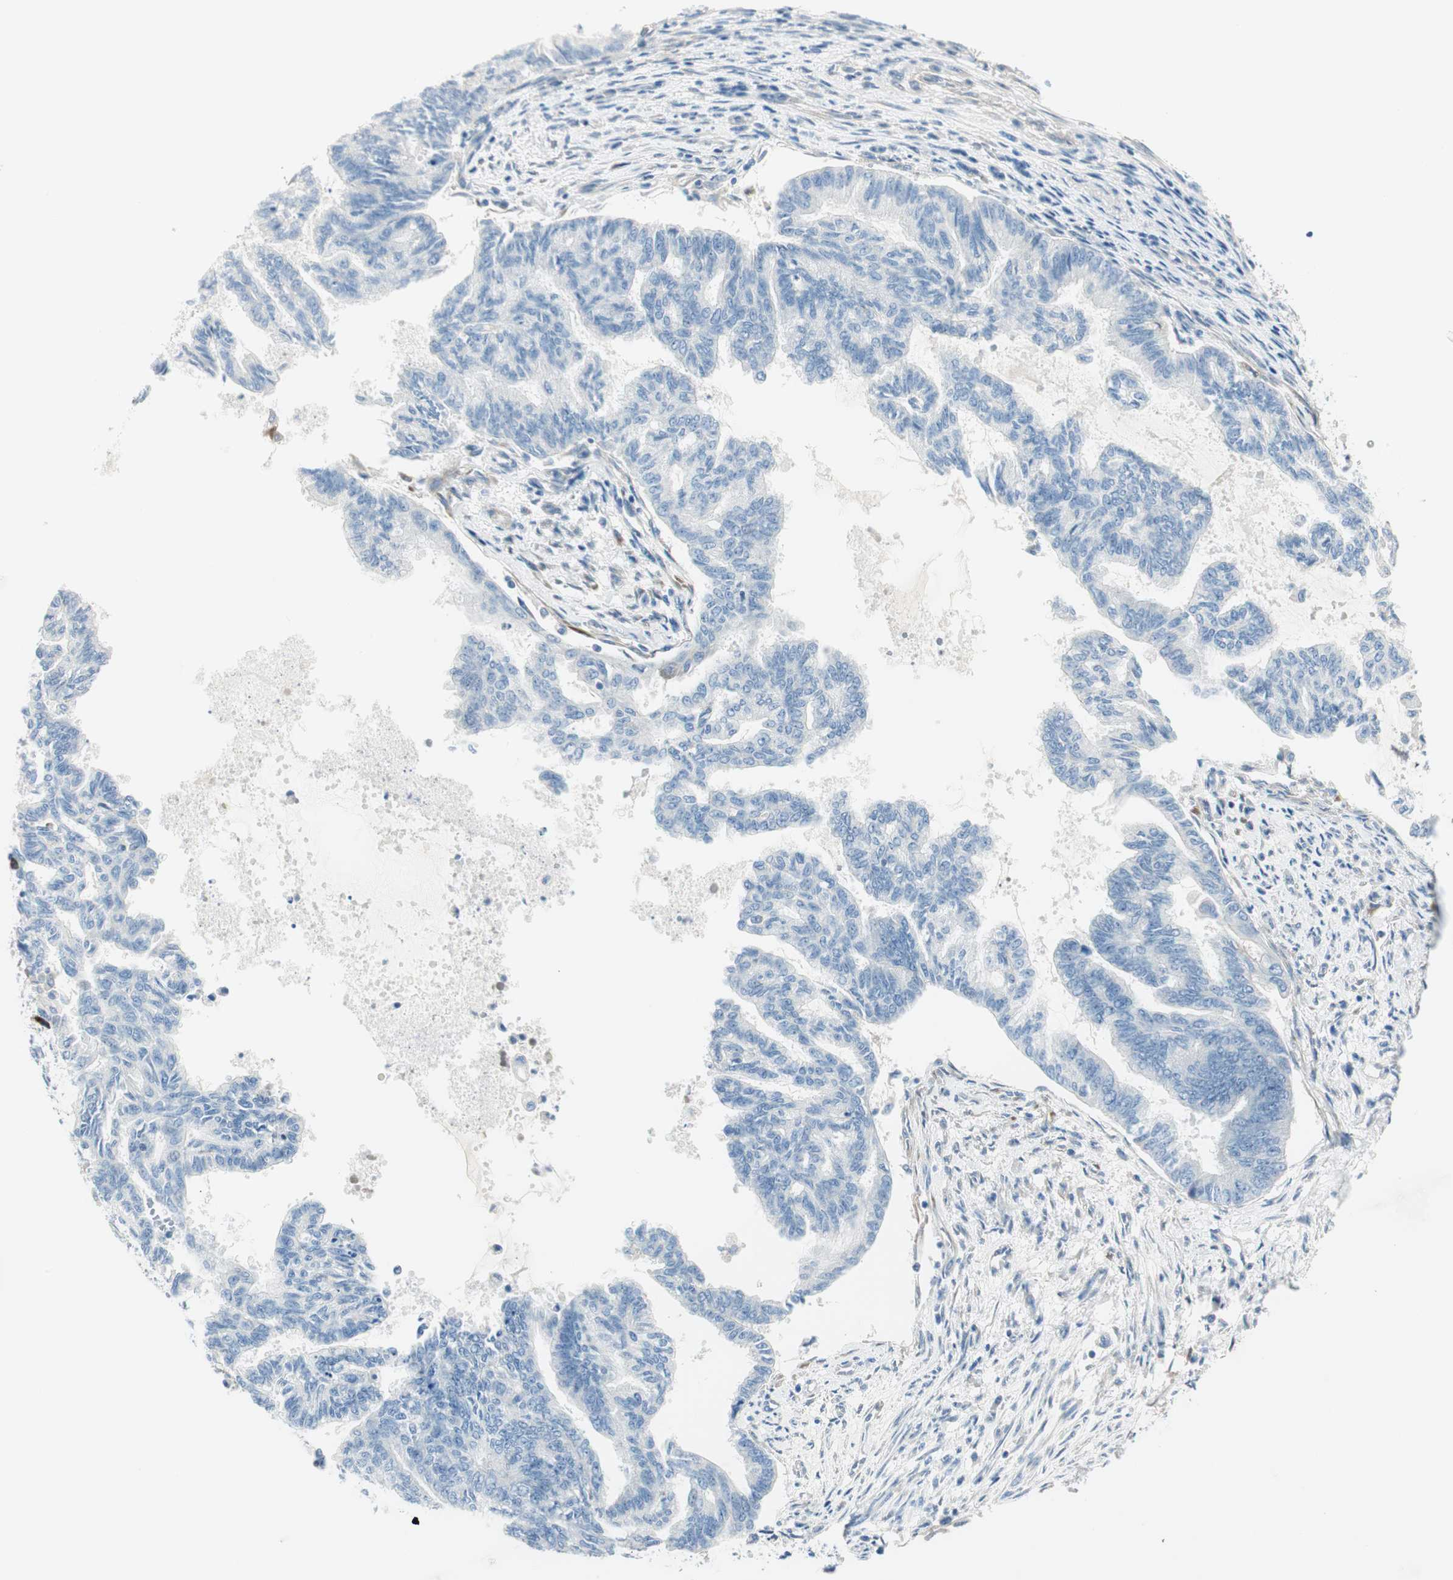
{"staining": {"intensity": "negative", "quantity": "none", "location": "none"}, "tissue": "endometrial cancer", "cell_type": "Tumor cells", "image_type": "cancer", "snomed": [{"axis": "morphology", "description": "Adenocarcinoma, NOS"}, {"axis": "topography", "description": "Endometrium"}], "caption": "Tumor cells are negative for brown protein staining in adenocarcinoma (endometrial).", "gene": "CDK3", "patient": {"sex": "female", "age": 86}}